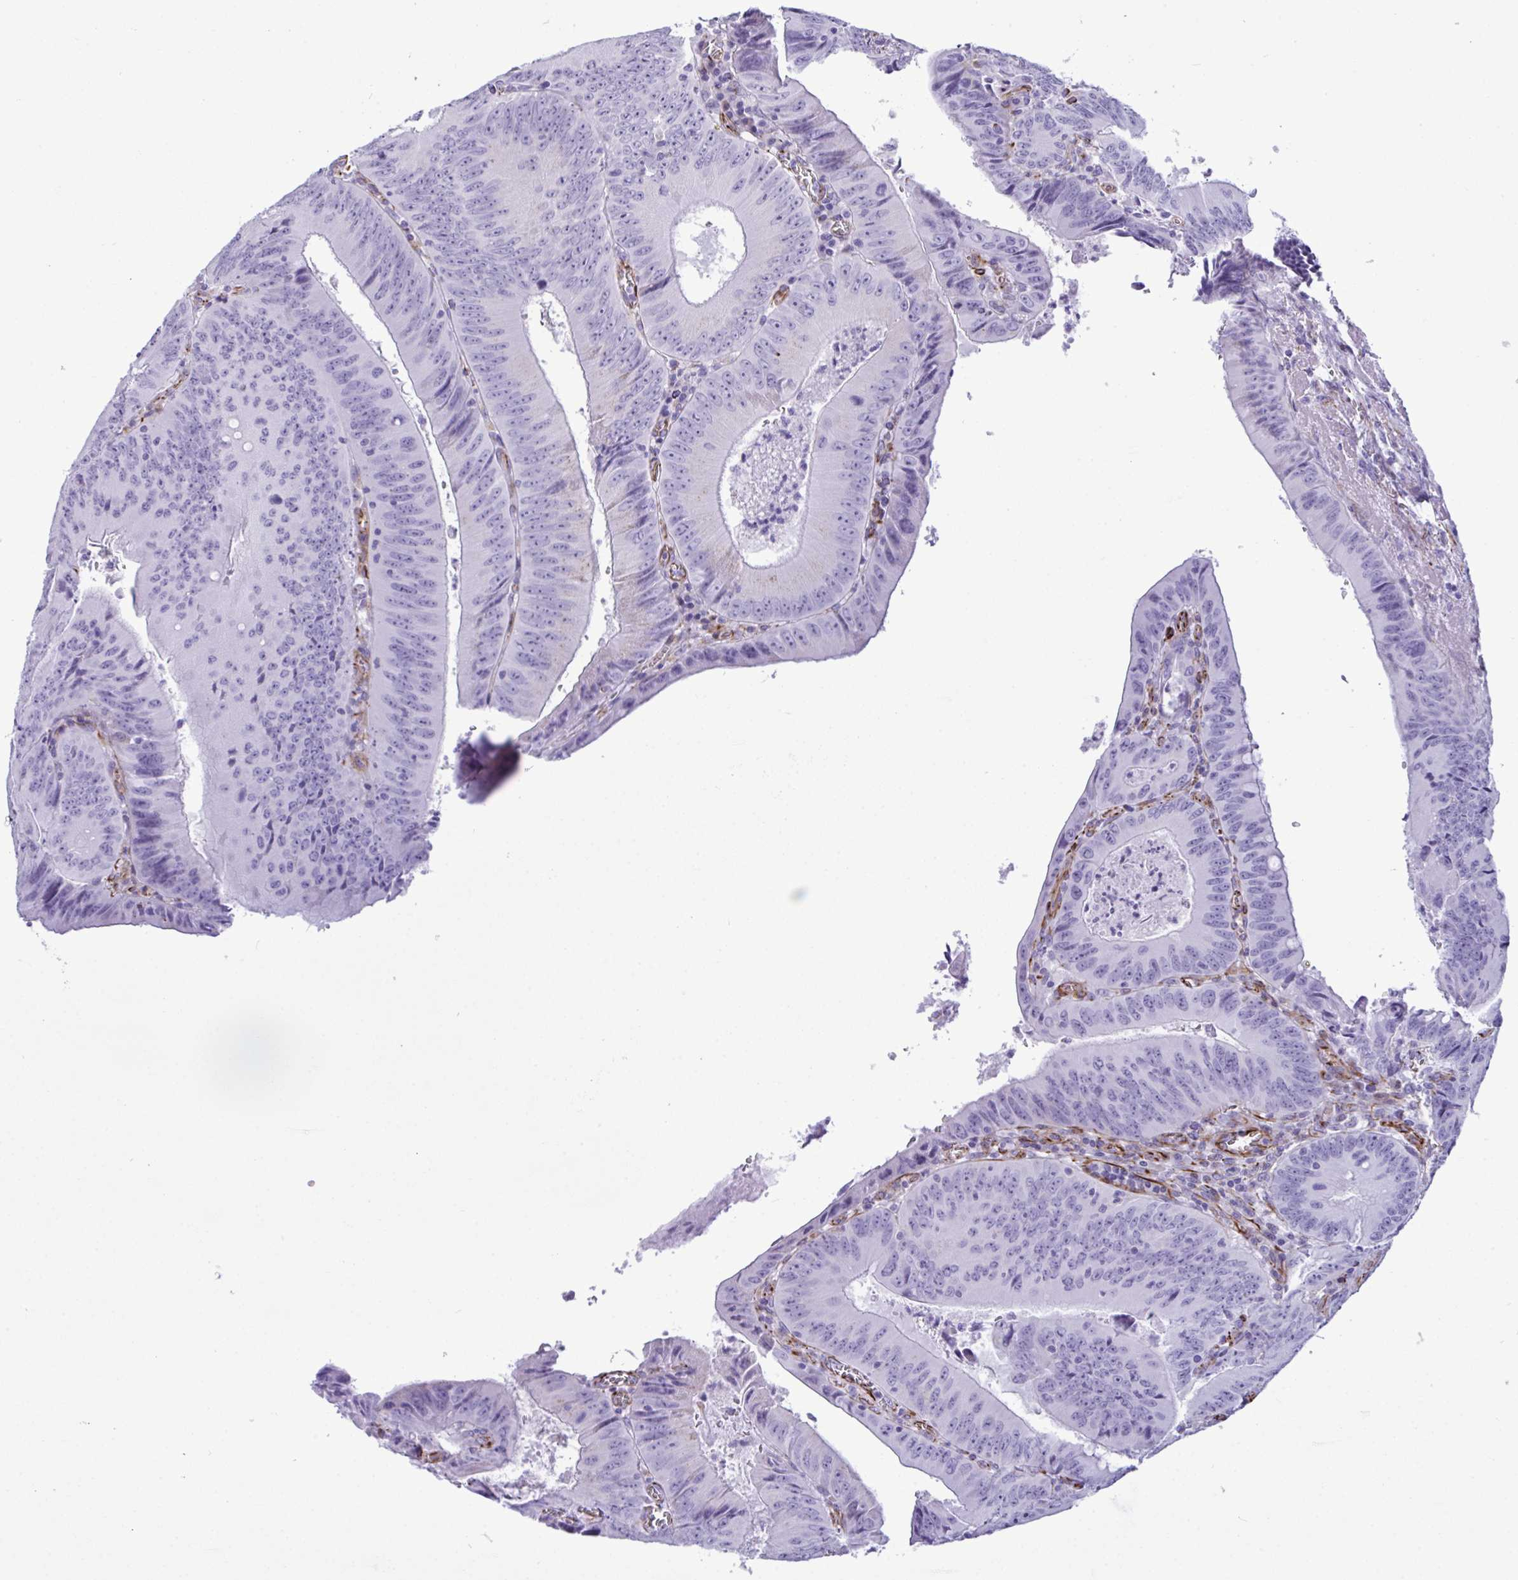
{"staining": {"intensity": "negative", "quantity": "none", "location": "none"}, "tissue": "colorectal cancer", "cell_type": "Tumor cells", "image_type": "cancer", "snomed": [{"axis": "morphology", "description": "Adenocarcinoma, NOS"}, {"axis": "topography", "description": "Rectum"}], "caption": "Immunohistochemical staining of colorectal cancer (adenocarcinoma) demonstrates no significant positivity in tumor cells. (Immunohistochemistry, brightfield microscopy, high magnification).", "gene": "SMAD5", "patient": {"sex": "female", "age": 72}}